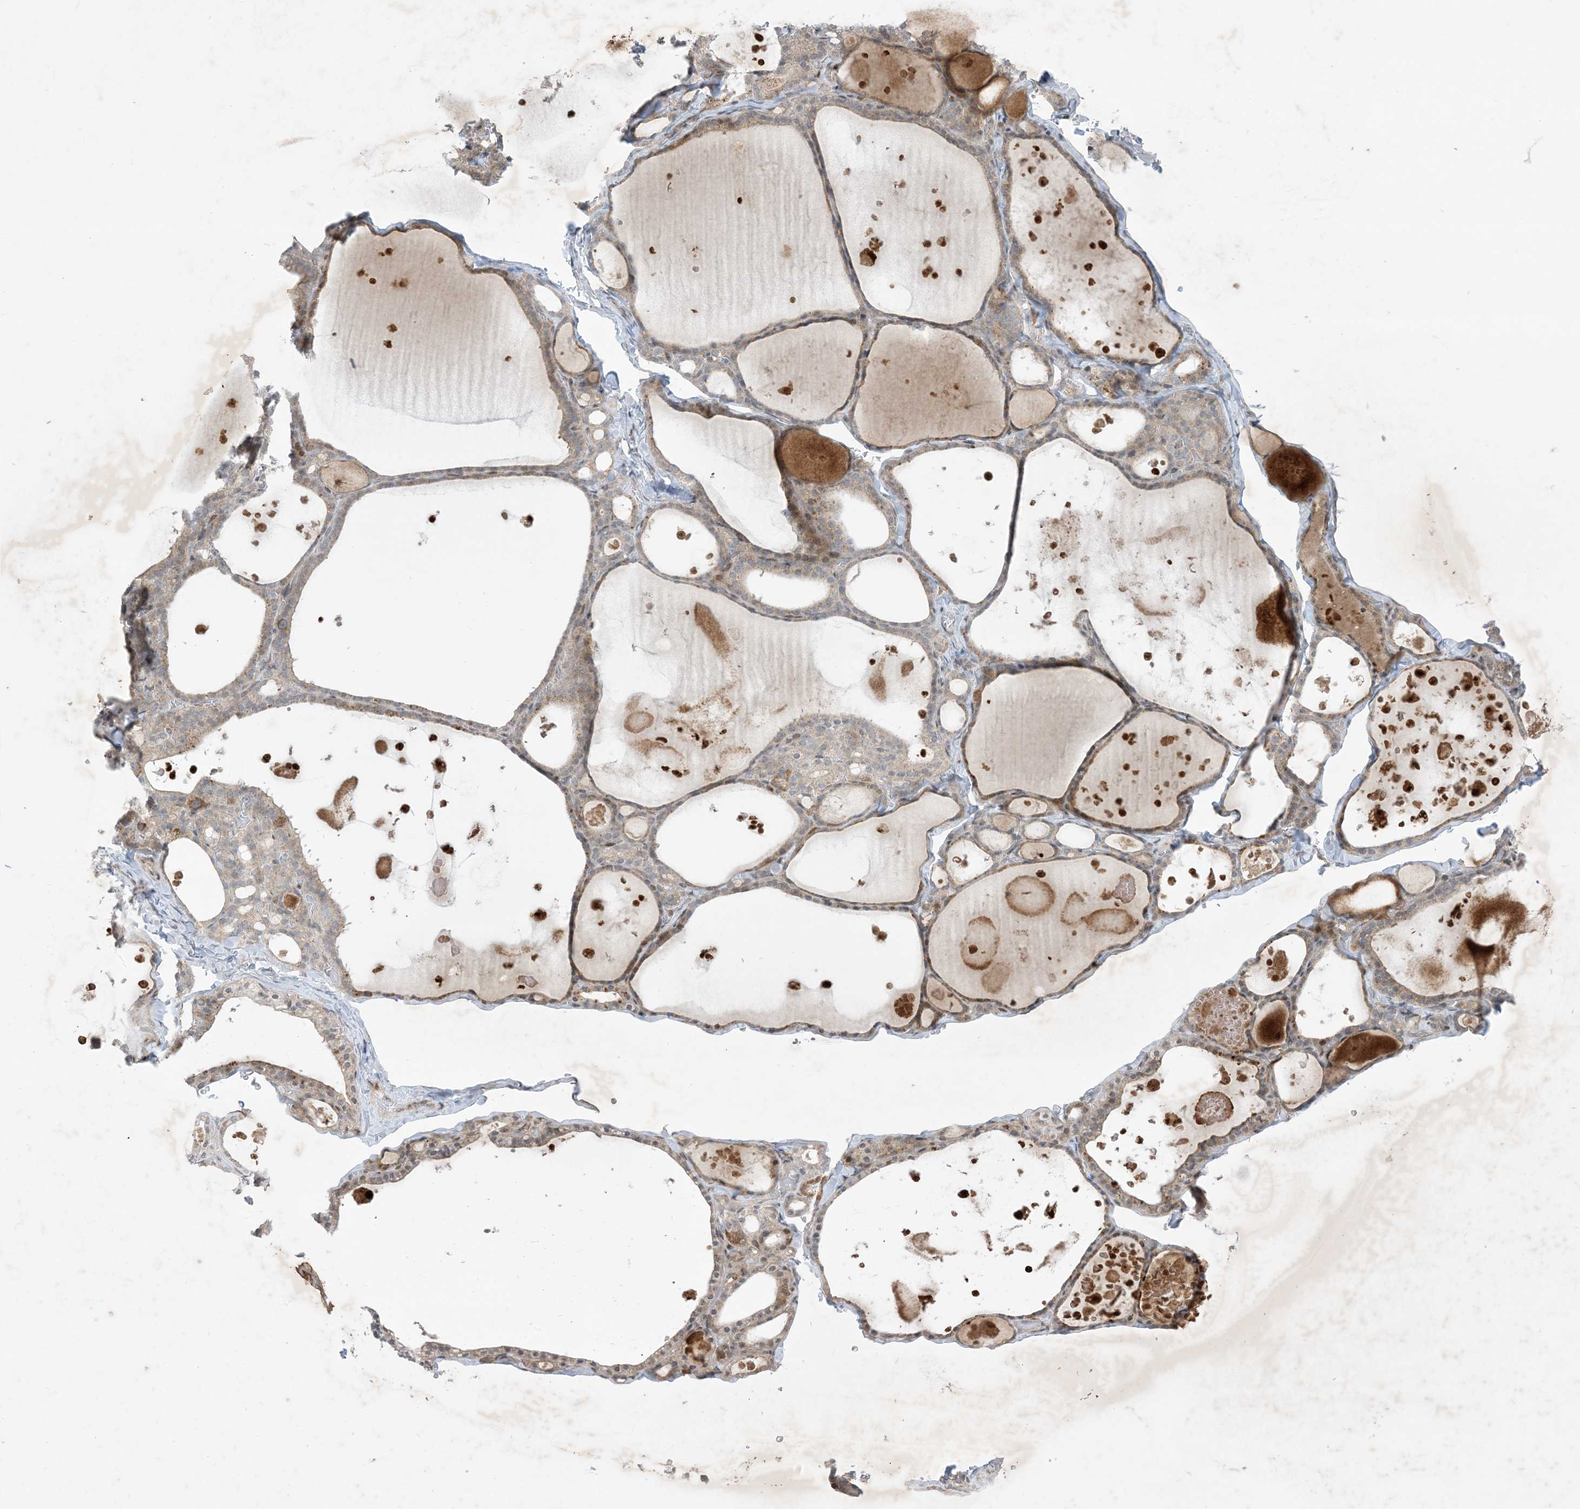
{"staining": {"intensity": "weak", "quantity": "25%-75%", "location": "cytoplasmic/membranous"}, "tissue": "thyroid gland", "cell_type": "Glandular cells", "image_type": "normal", "snomed": [{"axis": "morphology", "description": "Normal tissue, NOS"}, {"axis": "topography", "description": "Thyroid gland"}], "caption": "Protein positivity by immunohistochemistry reveals weak cytoplasmic/membranous expression in approximately 25%-75% of glandular cells in unremarkable thyroid gland. (Brightfield microscopy of DAB IHC at high magnification).", "gene": "SOGA3", "patient": {"sex": "male", "age": 56}}